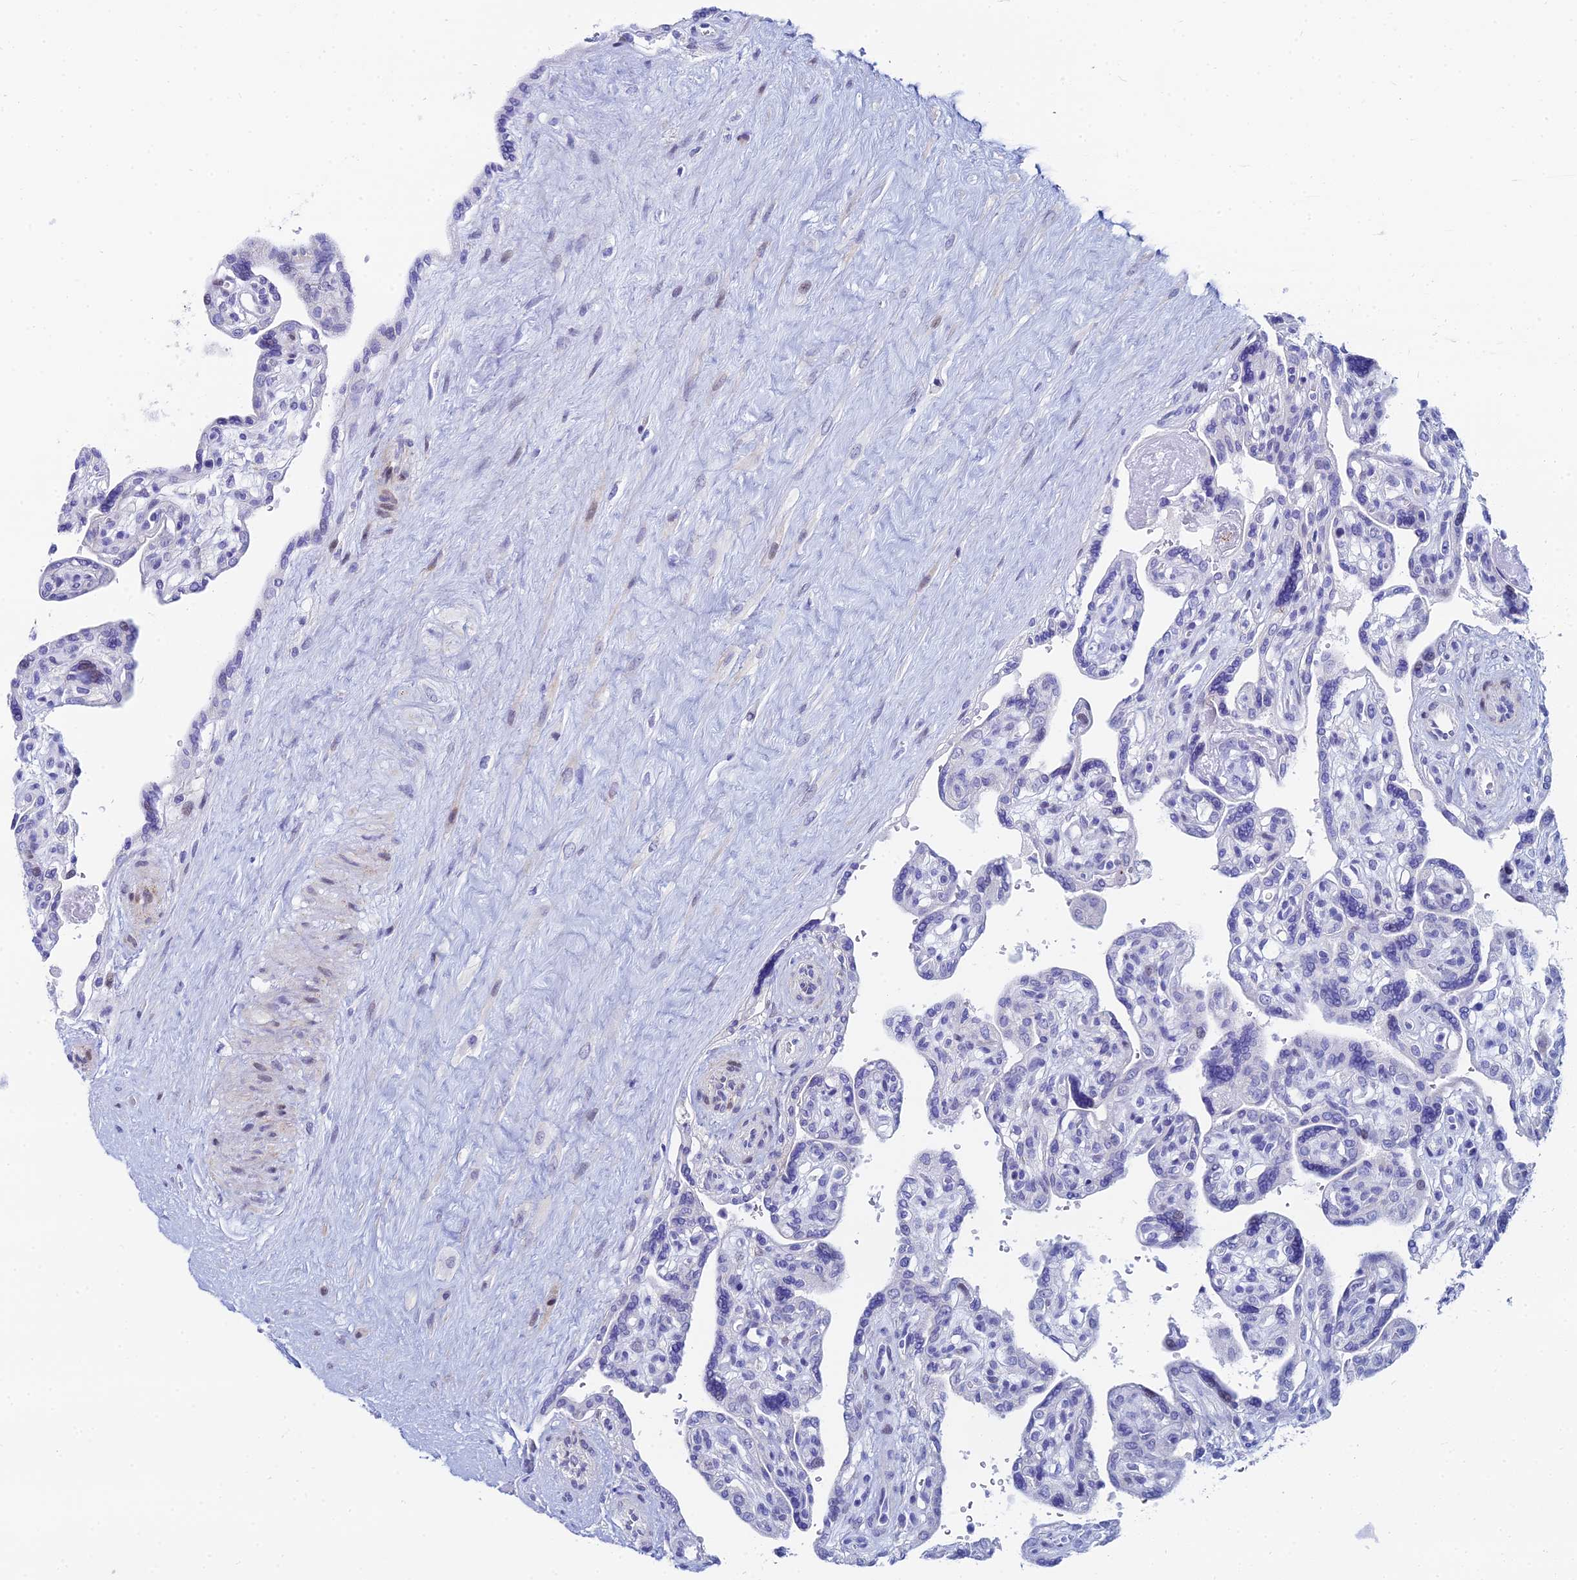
{"staining": {"intensity": "negative", "quantity": "none", "location": "none"}, "tissue": "placenta", "cell_type": "Decidual cells", "image_type": "normal", "snomed": [{"axis": "morphology", "description": "Normal tissue, NOS"}, {"axis": "topography", "description": "Placenta"}], "caption": "IHC of benign placenta shows no staining in decidual cells. The staining is performed using DAB (3,3'-diaminobenzidine) brown chromogen with nuclei counter-stained in using hematoxylin.", "gene": "HSPA1L", "patient": {"sex": "female", "age": 39}}